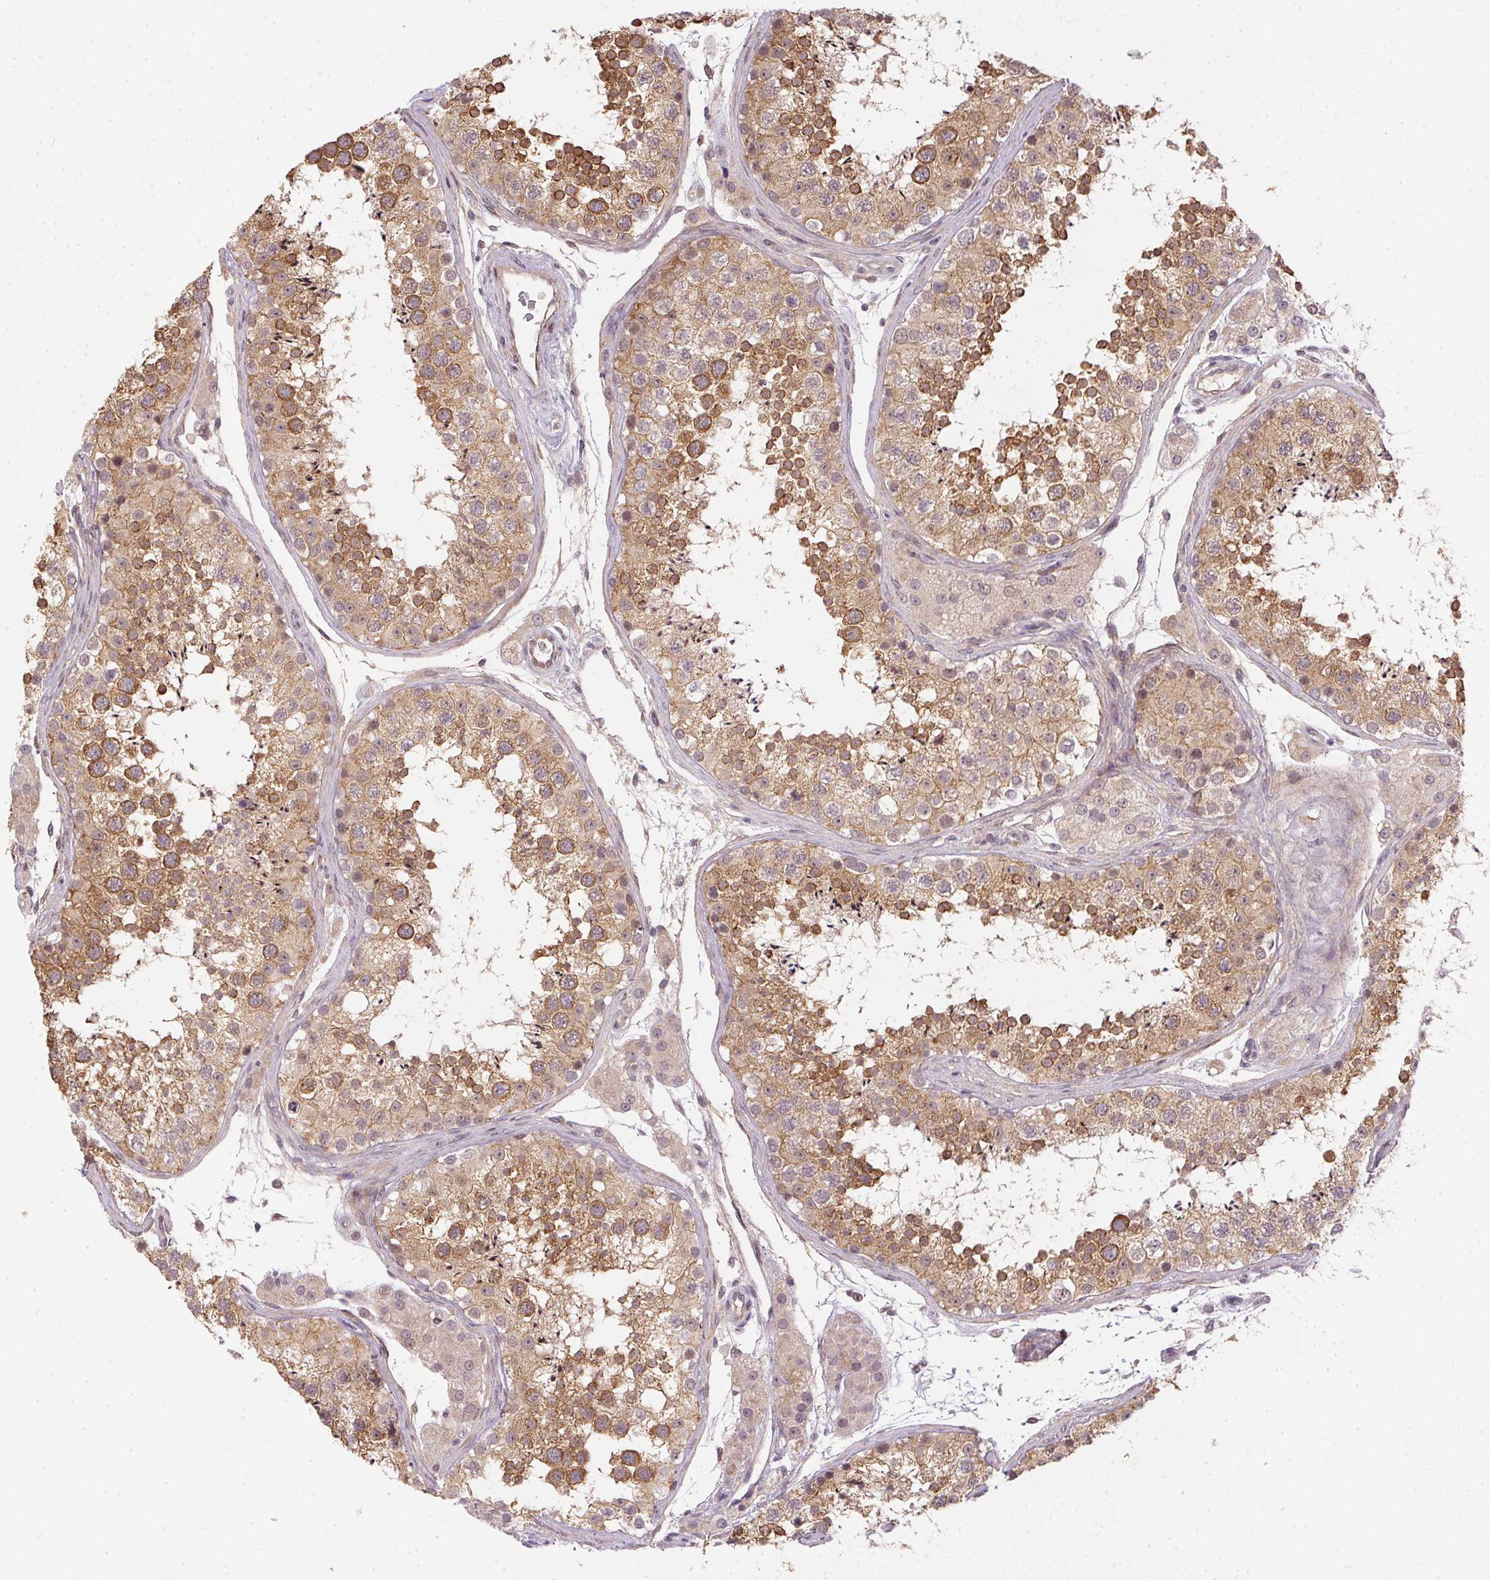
{"staining": {"intensity": "moderate", "quantity": ">75%", "location": "cytoplasmic/membranous"}, "tissue": "testis", "cell_type": "Cells in seminiferous ducts", "image_type": "normal", "snomed": [{"axis": "morphology", "description": "Normal tissue, NOS"}, {"axis": "topography", "description": "Testis"}], "caption": "Protein staining of unremarkable testis demonstrates moderate cytoplasmic/membranous expression in approximately >75% of cells in seminiferous ducts.", "gene": "CFAP92", "patient": {"sex": "male", "age": 41}}